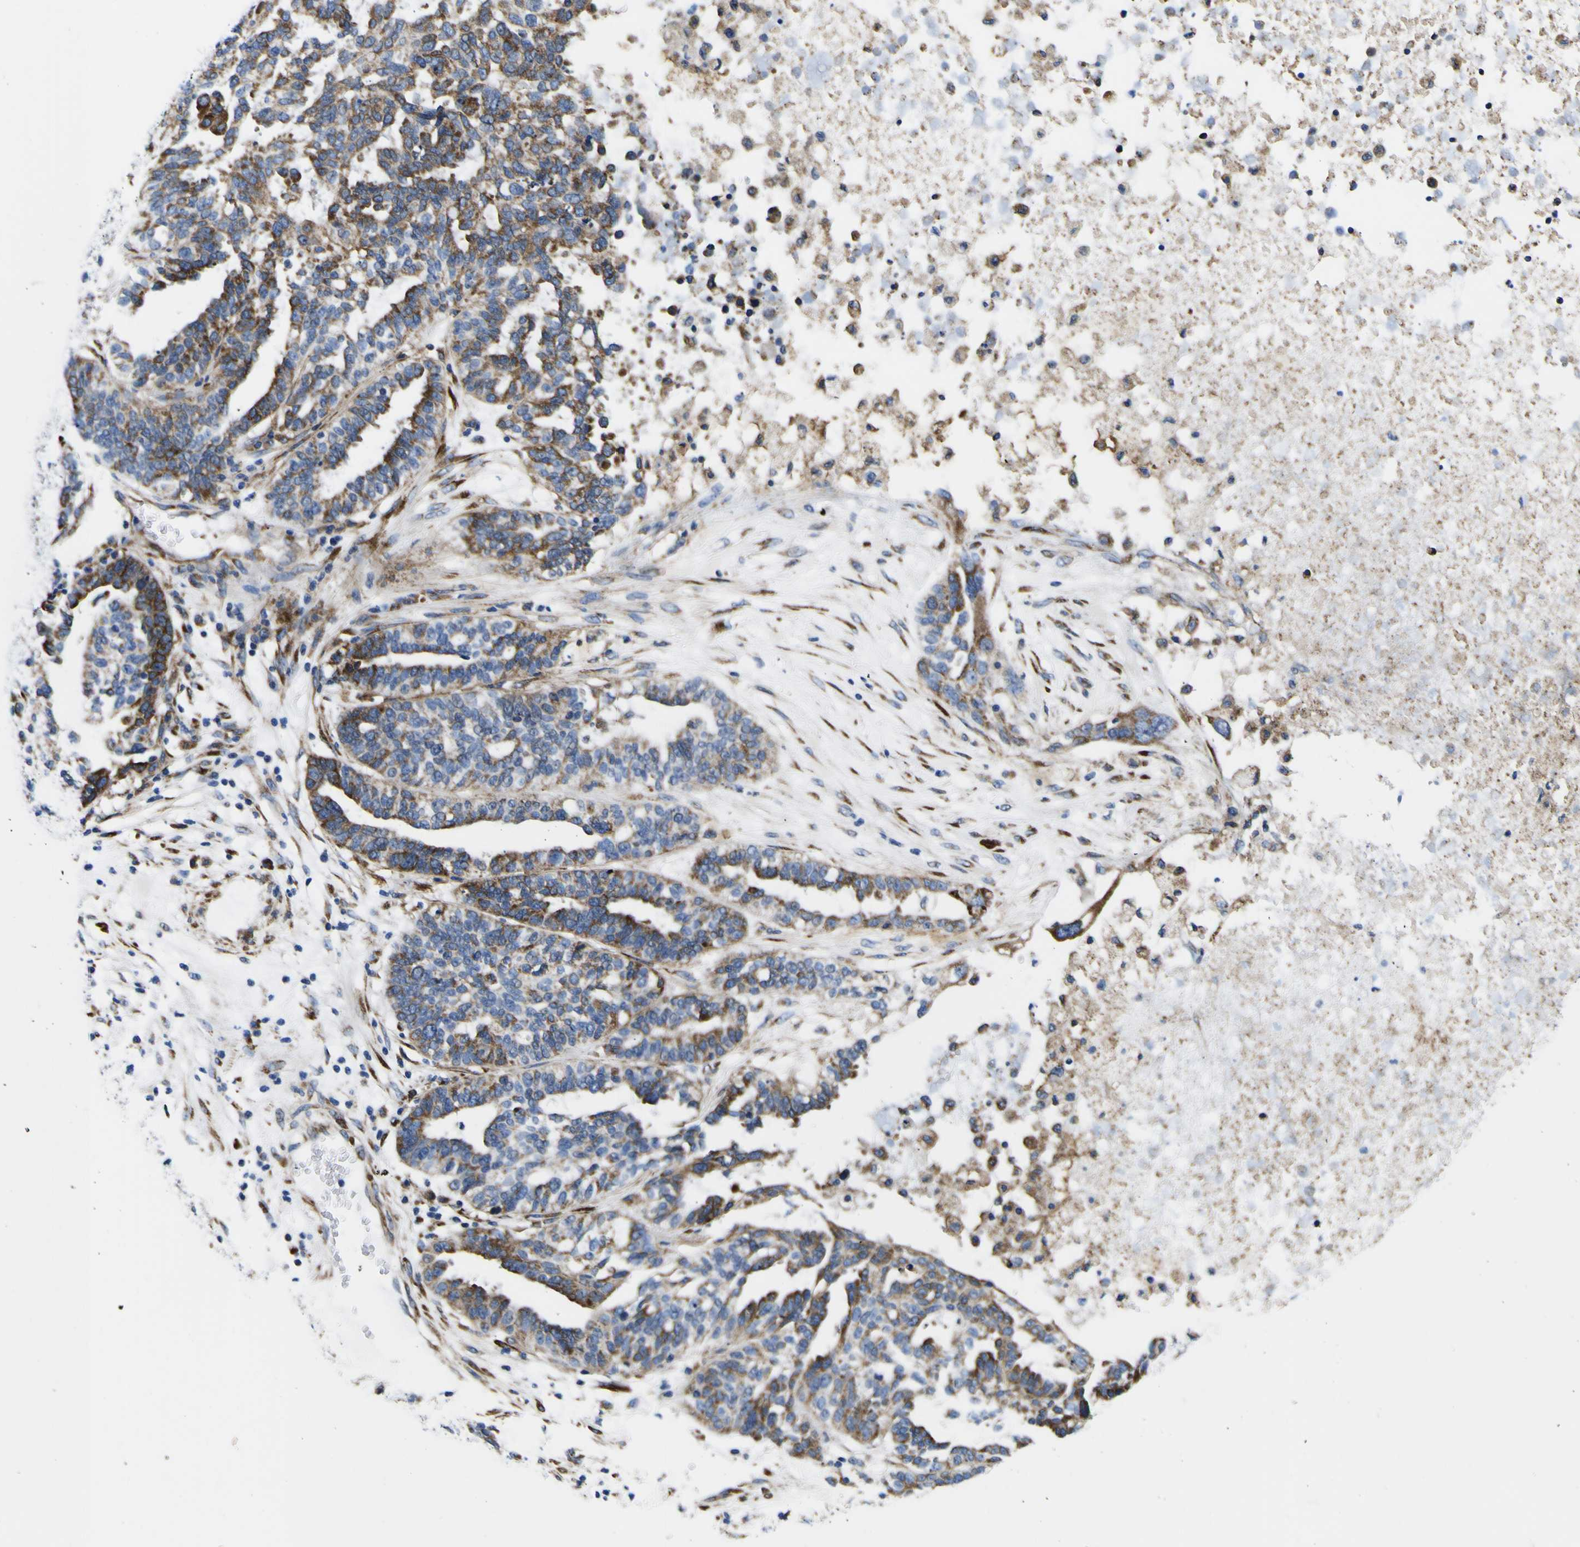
{"staining": {"intensity": "strong", "quantity": "25%-75%", "location": "cytoplasmic/membranous"}, "tissue": "ovarian cancer", "cell_type": "Tumor cells", "image_type": "cancer", "snomed": [{"axis": "morphology", "description": "Cystadenocarcinoma, serous, NOS"}, {"axis": "topography", "description": "Ovary"}], "caption": "Tumor cells reveal strong cytoplasmic/membranous expression in about 25%-75% of cells in serous cystadenocarcinoma (ovarian). (DAB (3,3'-diaminobenzidine) = brown stain, brightfield microscopy at high magnification).", "gene": "SCD", "patient": {"sex": "female", "age": 59}}